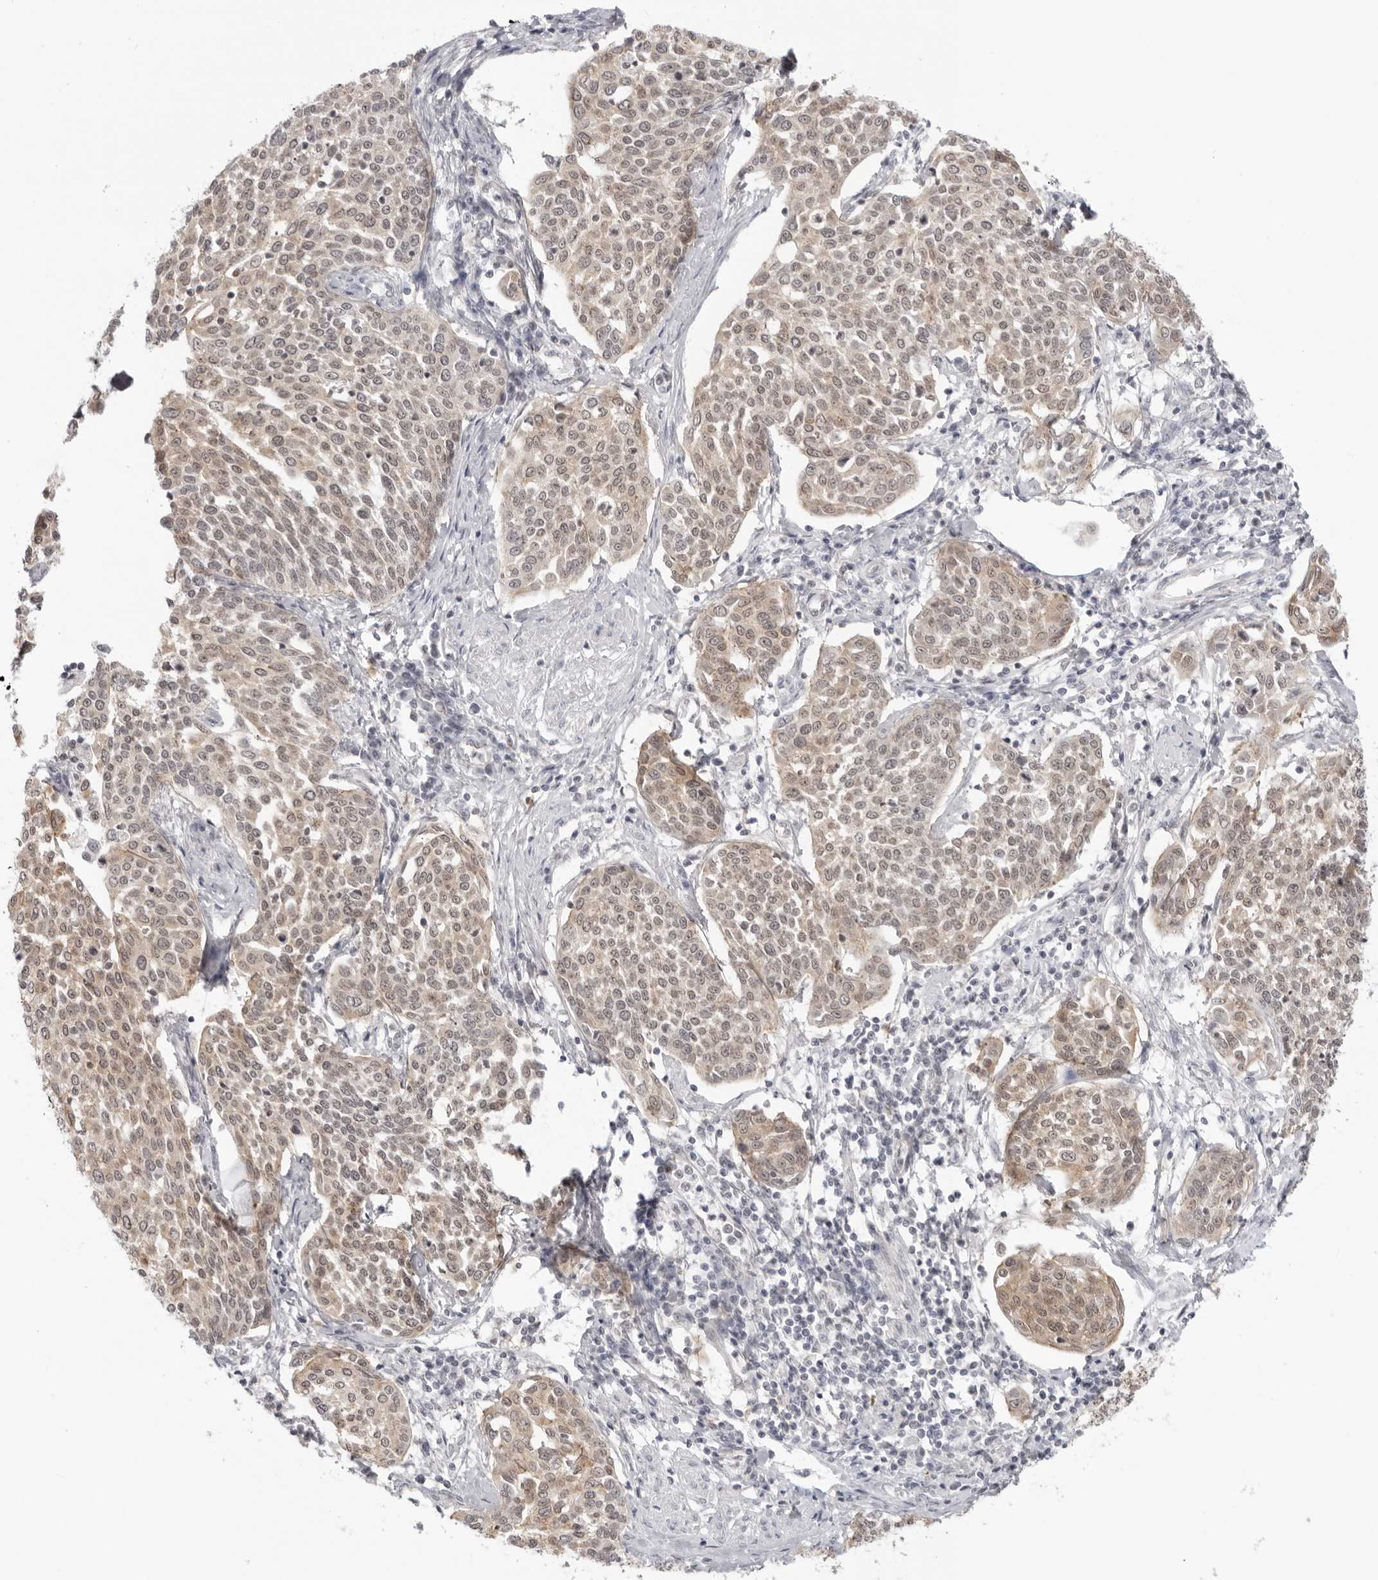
{"staining": {"intensity": "weak", "quantity": ">75%", "location": "cytoplasmic/membranous"}, "tissue": "cervical cancer", "cell_type": "Tumor cells", "image_type": "cancer", "snomed": [{"axis": "morphology", "description": "Squamous cell carcinoma, NOS"}, {"axis": "topography", "description": "Cervix"}], "caption": "Tumor cells show weak cytoplasmic/membranous staining in approximately >75% of cells in cervical squamous cell carcinoma.", "gene": "TRAPPC3", "patient": {"sex": "female", "age": 34}}